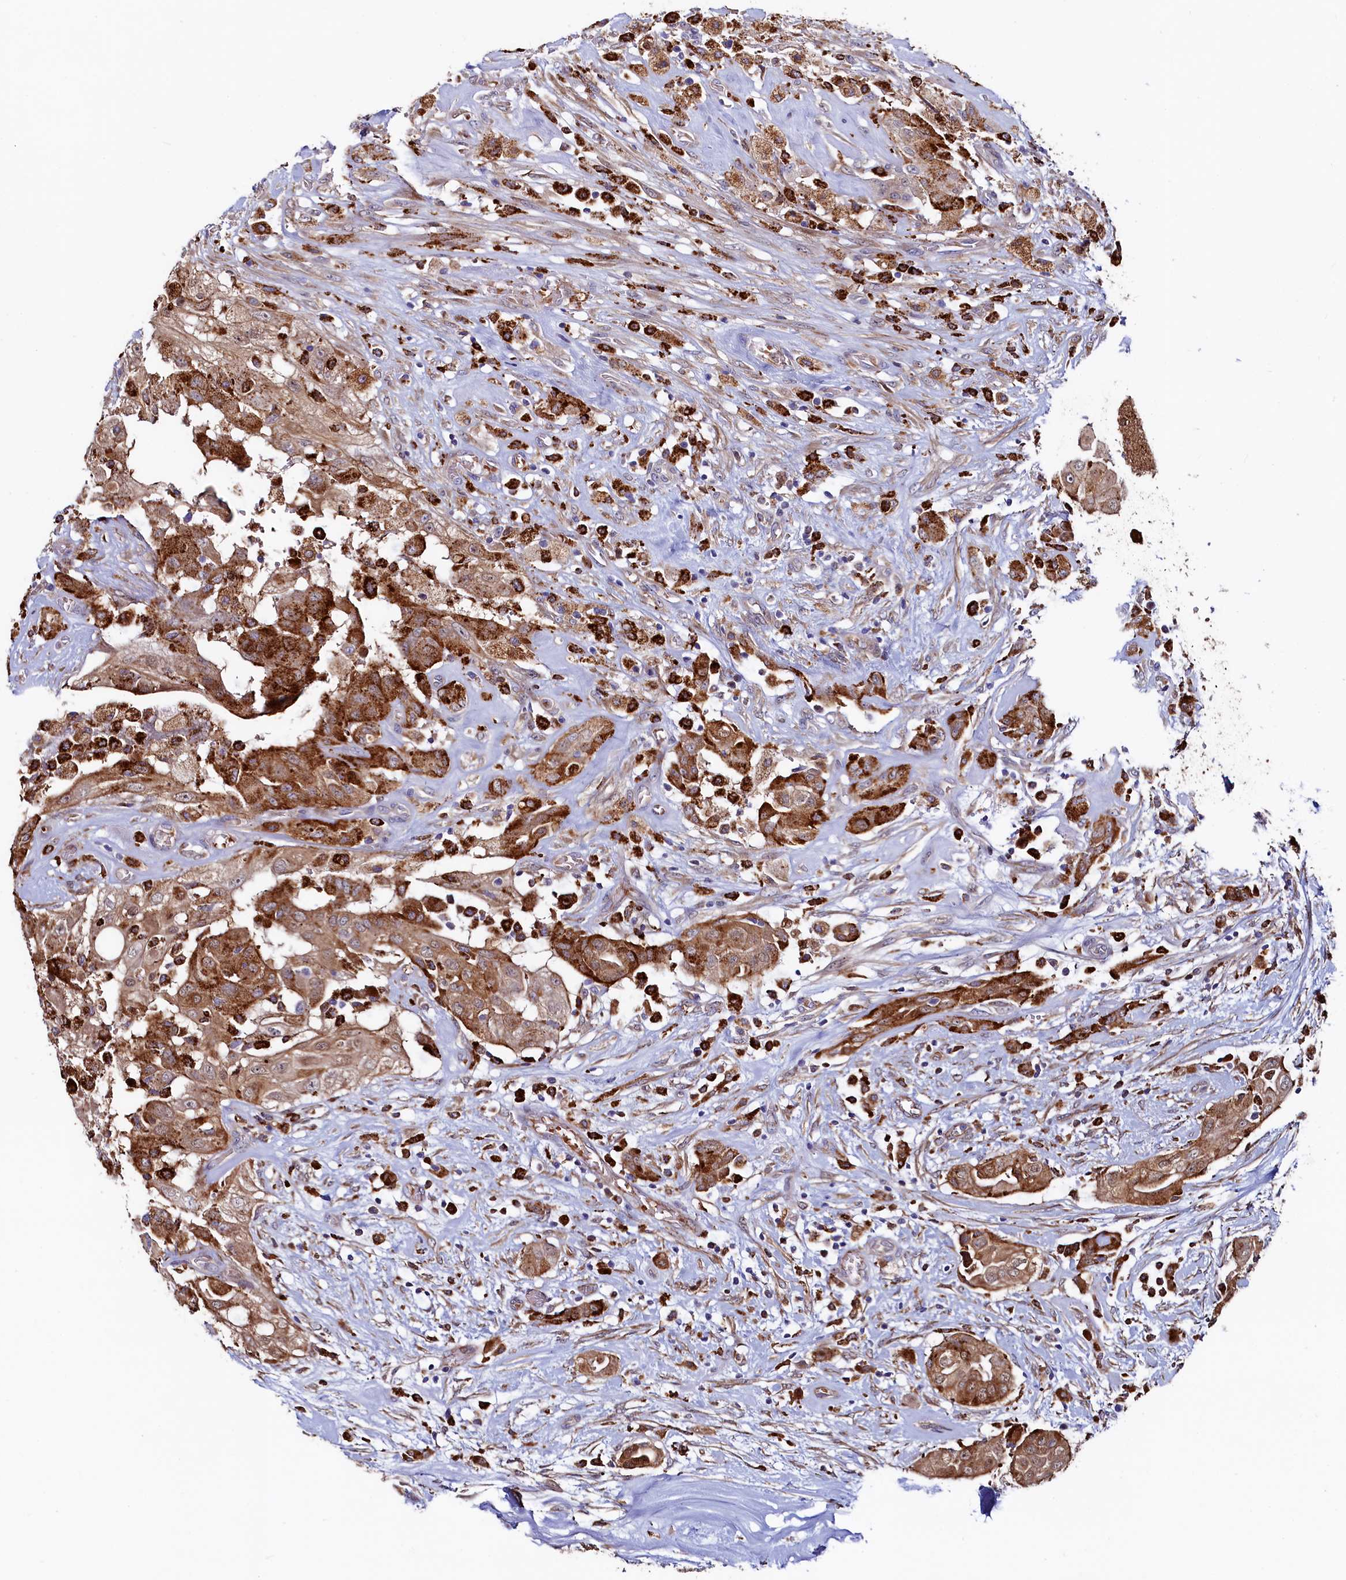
{"staining": {"intensity": "strong", "quantity": ">75%", "location": "cytoplasmic/membranous"}, "tissue": "thyroid cancer", "cell_type": "Tumor cells", "image_type": "cancer", "snomed": [{"axis": "morphology", "description": "Papillary adenocarcinoma, NOS"}, {"axis": "topography", "description": "Thyroid gland"}], "caption": "Immunohistochemical staining of human thyroid papillary adenocarcinoma reveals high levels of strong cytoplasmic/membranous protein positivity in about >75% of tumor cells.", "gene": "ASTE1", "patient": {"sex": "female", "age": 59}}